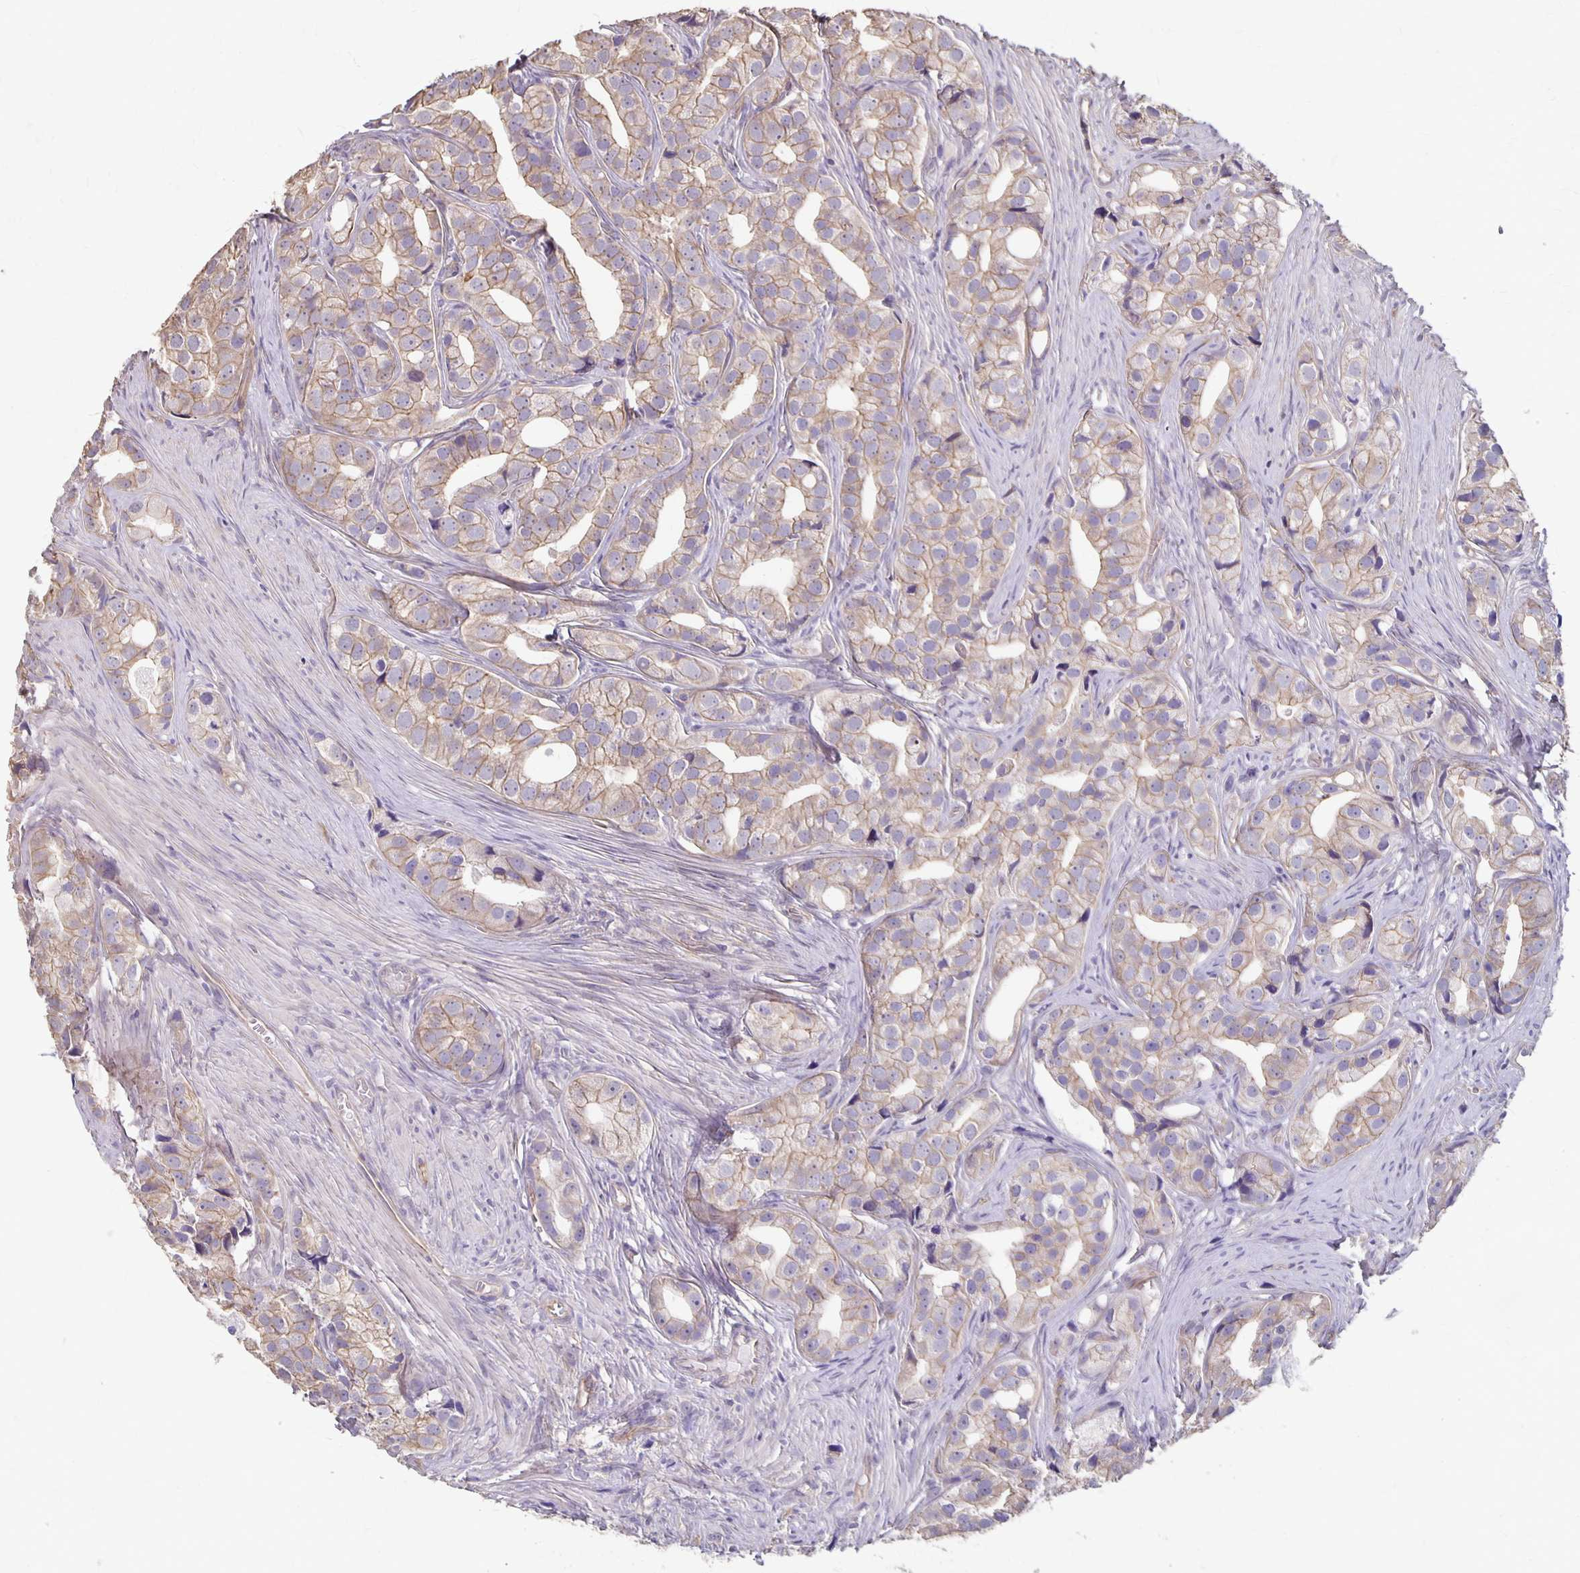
{"staining": {"intensity": "weak", "quantity": ">75%", "location": "cytoplasmic/membranous"}, "tissue": "prostate cancer", "cell_type": "Tumor cells", "image_type": "cancer", "snomed": [{"axis": "morphology", "description": "Adenocarcinoma, High grade"}, {"axis": "topography", "description": "Prostate"}], "caption": "About >75% of tumor cells in prostate high-grade adenocarcinoma exhibit weak cytoplasmic/membranous protein expression as visualized by brown immunohistochemical staining.", "gene": "PPP1R3E", "patient": {"sex": "male", "age": 75}}